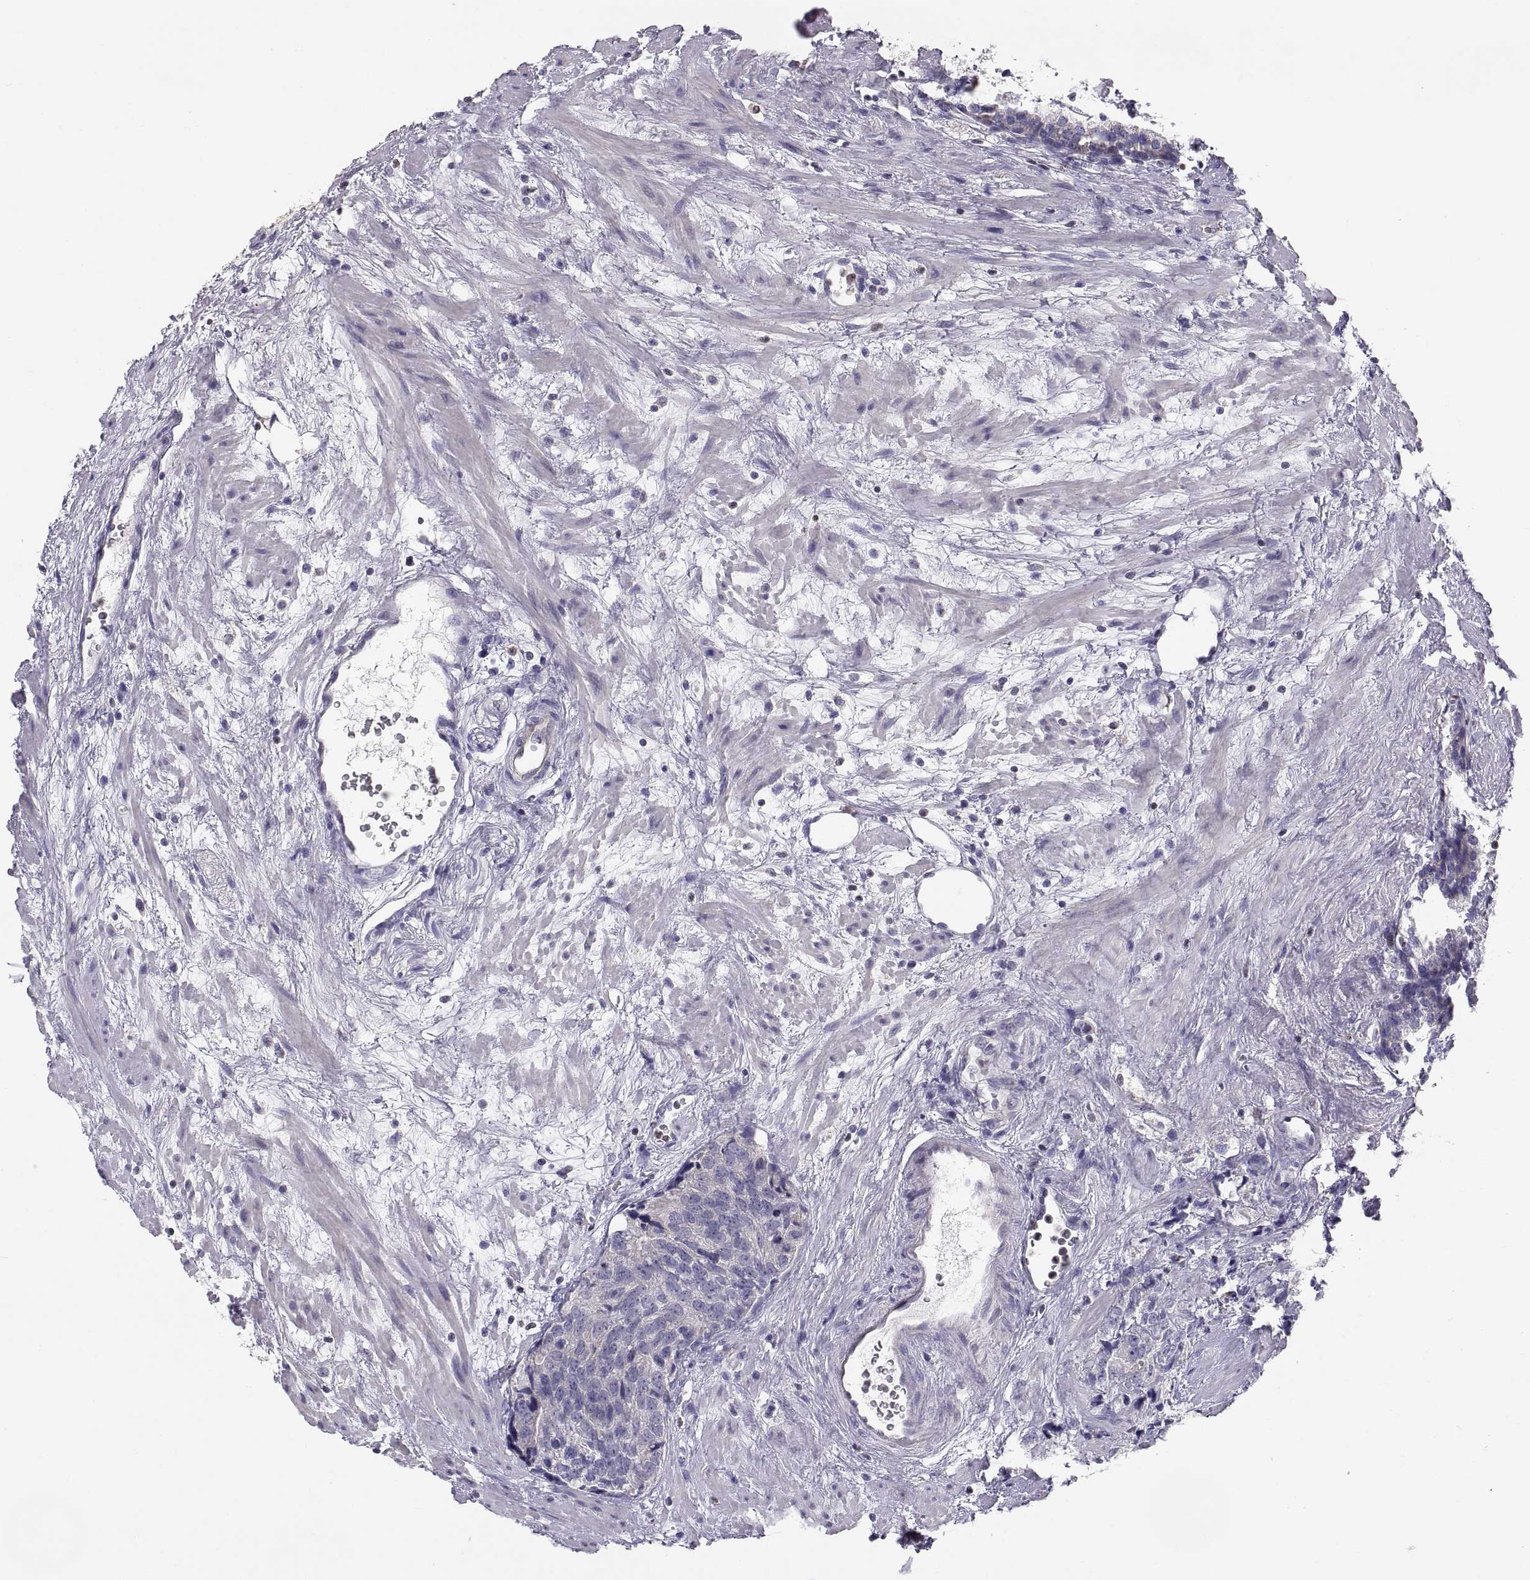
{"staining": {"intensity": "negative", "quantity": "none", "location": "none"}, "tissue": "prostate cancer", "cell_type": "Tumor cells", "image_type": "cancer", "snomed": [{"axis": "morphology", "description": "Adenocarcinoma, NOS"}, {"axis": "topography", "description": "Prostate and seminal vesicle, NOS"}], "caption": "Prostate adenocarcinoma stained for a protein using IHC displays no staining tumor cells.", "gene": "ERO1A", "patient": {"sex": "male", "age": 63}}